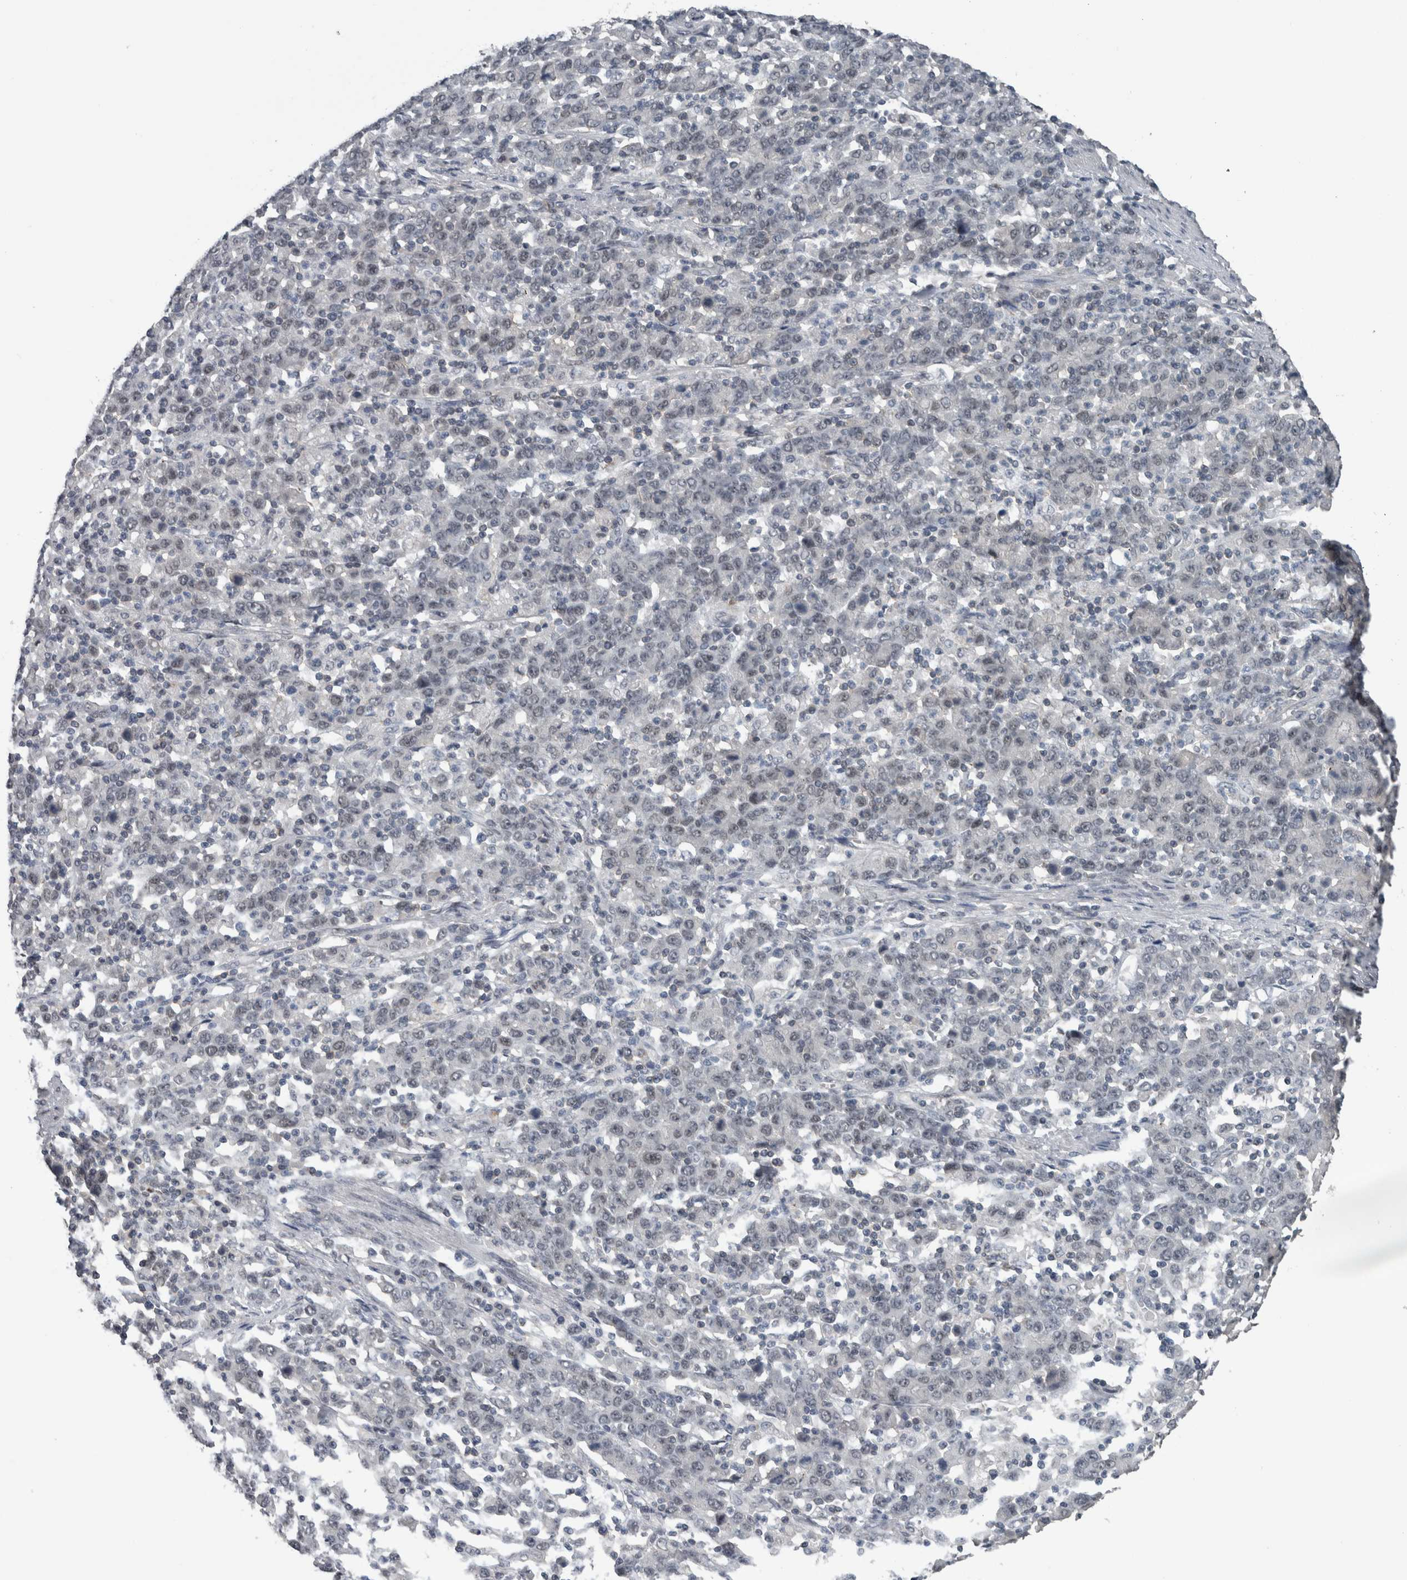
{"staining": {"intensity": "negative", "quantity": "none", "location": "none"}, "tissue": "stomach cancer", "cell_type": "Tumor cells", "image_type": "cancer", "snomed": [{"axis": "morphology", "description": "Adenocarcinoma, NOS"}, {"axis": "topography", "description": "Stomach, upper"}], "caption": "Immunohistochemistry micrograph of stomach cancer (adenocarcinoma) stained for a protein (brown), which demonstrates no positivity in tumor cells. (DAB immunohistochemistry (IHC) with hematoxylin counter stain).", "gene": "ZBTB21", "patient": {"sex": "male", "age": 69}}